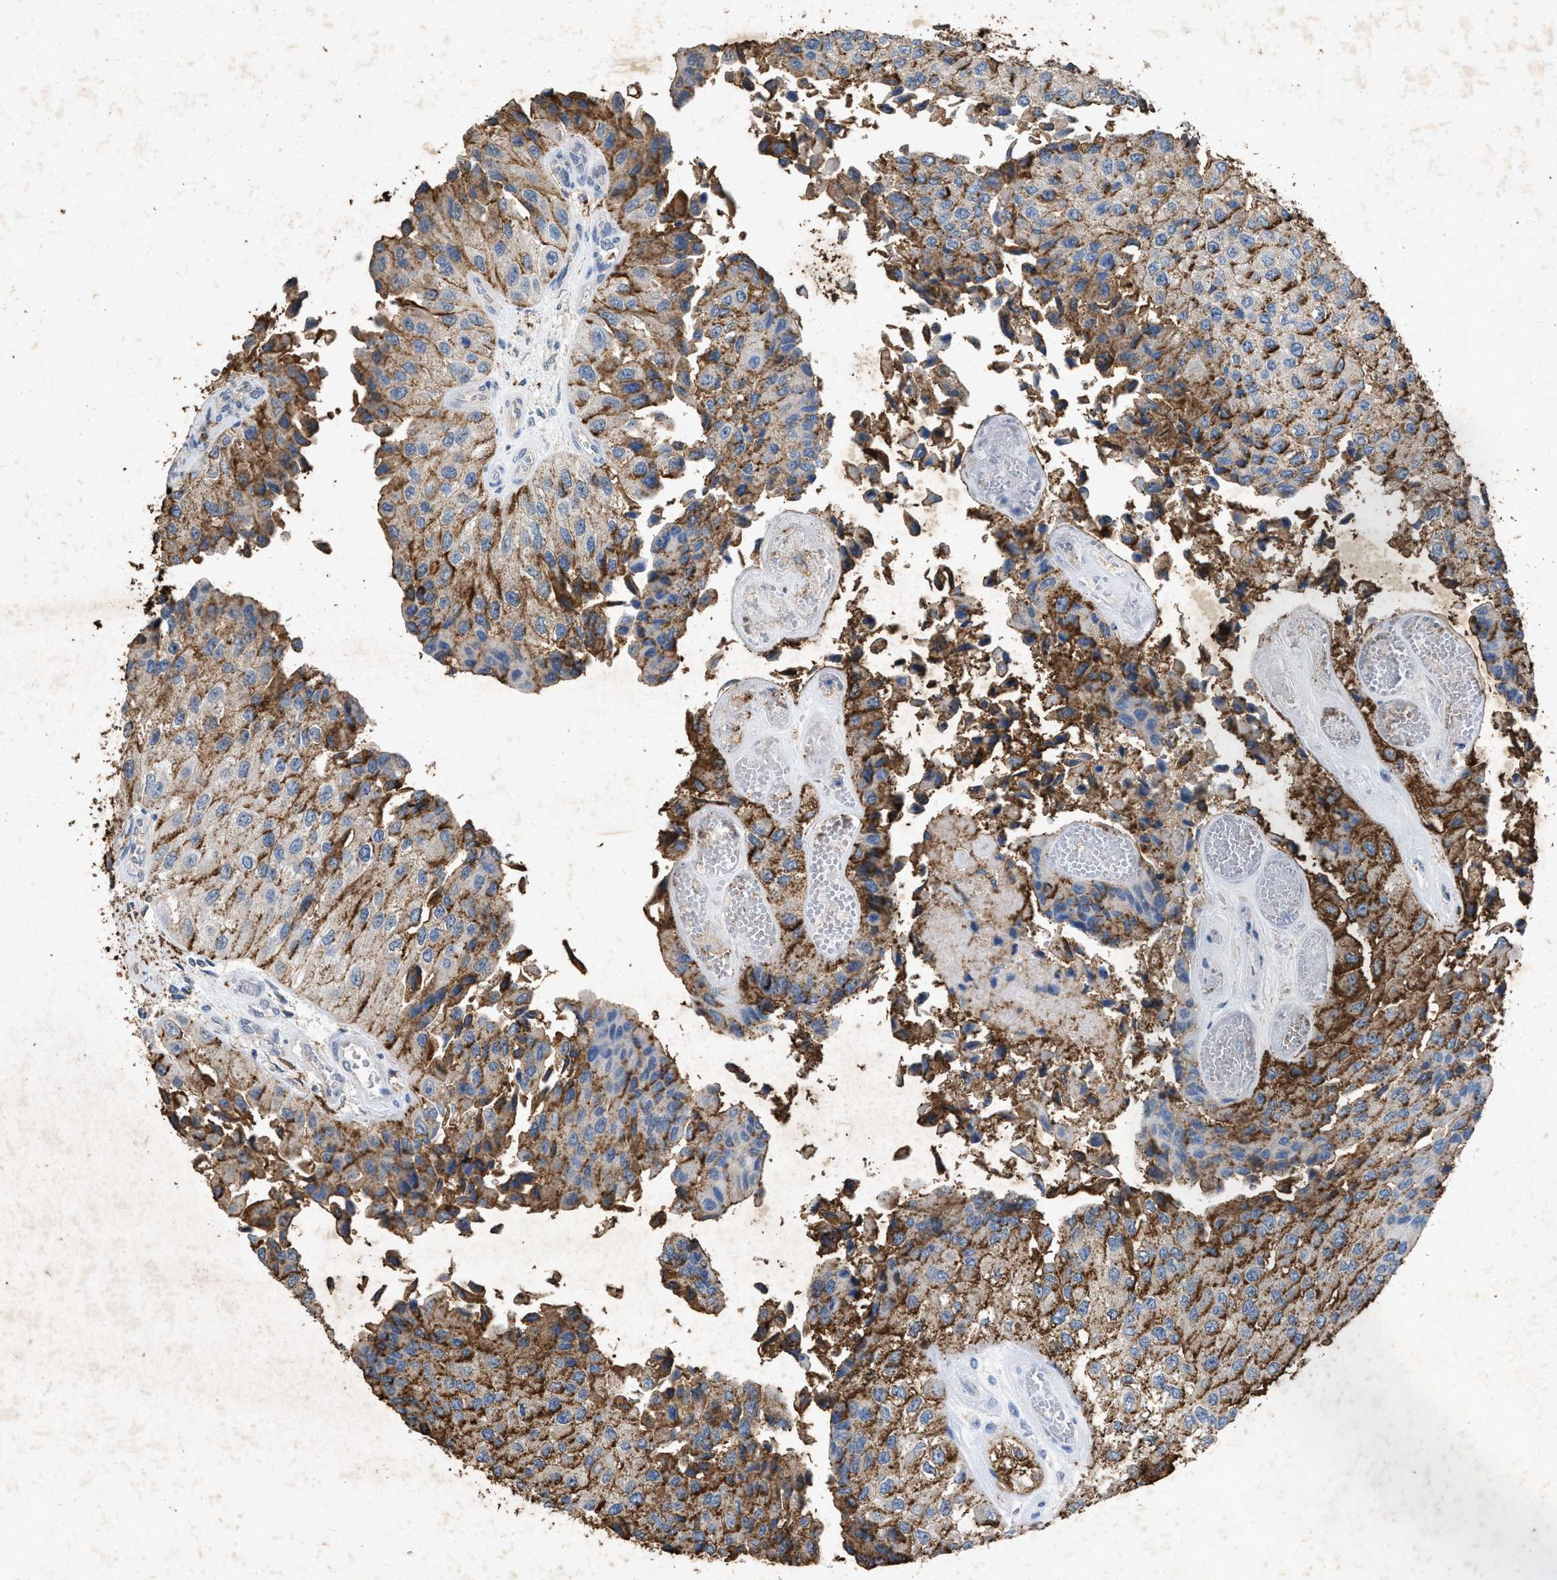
{"staining": {"intensity": "moderate", "quantity": ">75%", "location": "cytoplasmic/membranous"}, "tissue": "urothelial cancer", "cell_type": "Tumor cells", "image_type": "cancer", "snomed": [{"axis": "morphology", "description": "Urothelial carcinoma, High grade"}, {"axis": "topography", "description": "Kidney"}, {"axis": "topography", "description": "Urinary bladder"}], "caption": "Urothelial cancer stained with a protein marker reveals moderate staining in tumor cells.", "gene": "LTB4R2", "patient": {"sex": "male", "age": 77}}